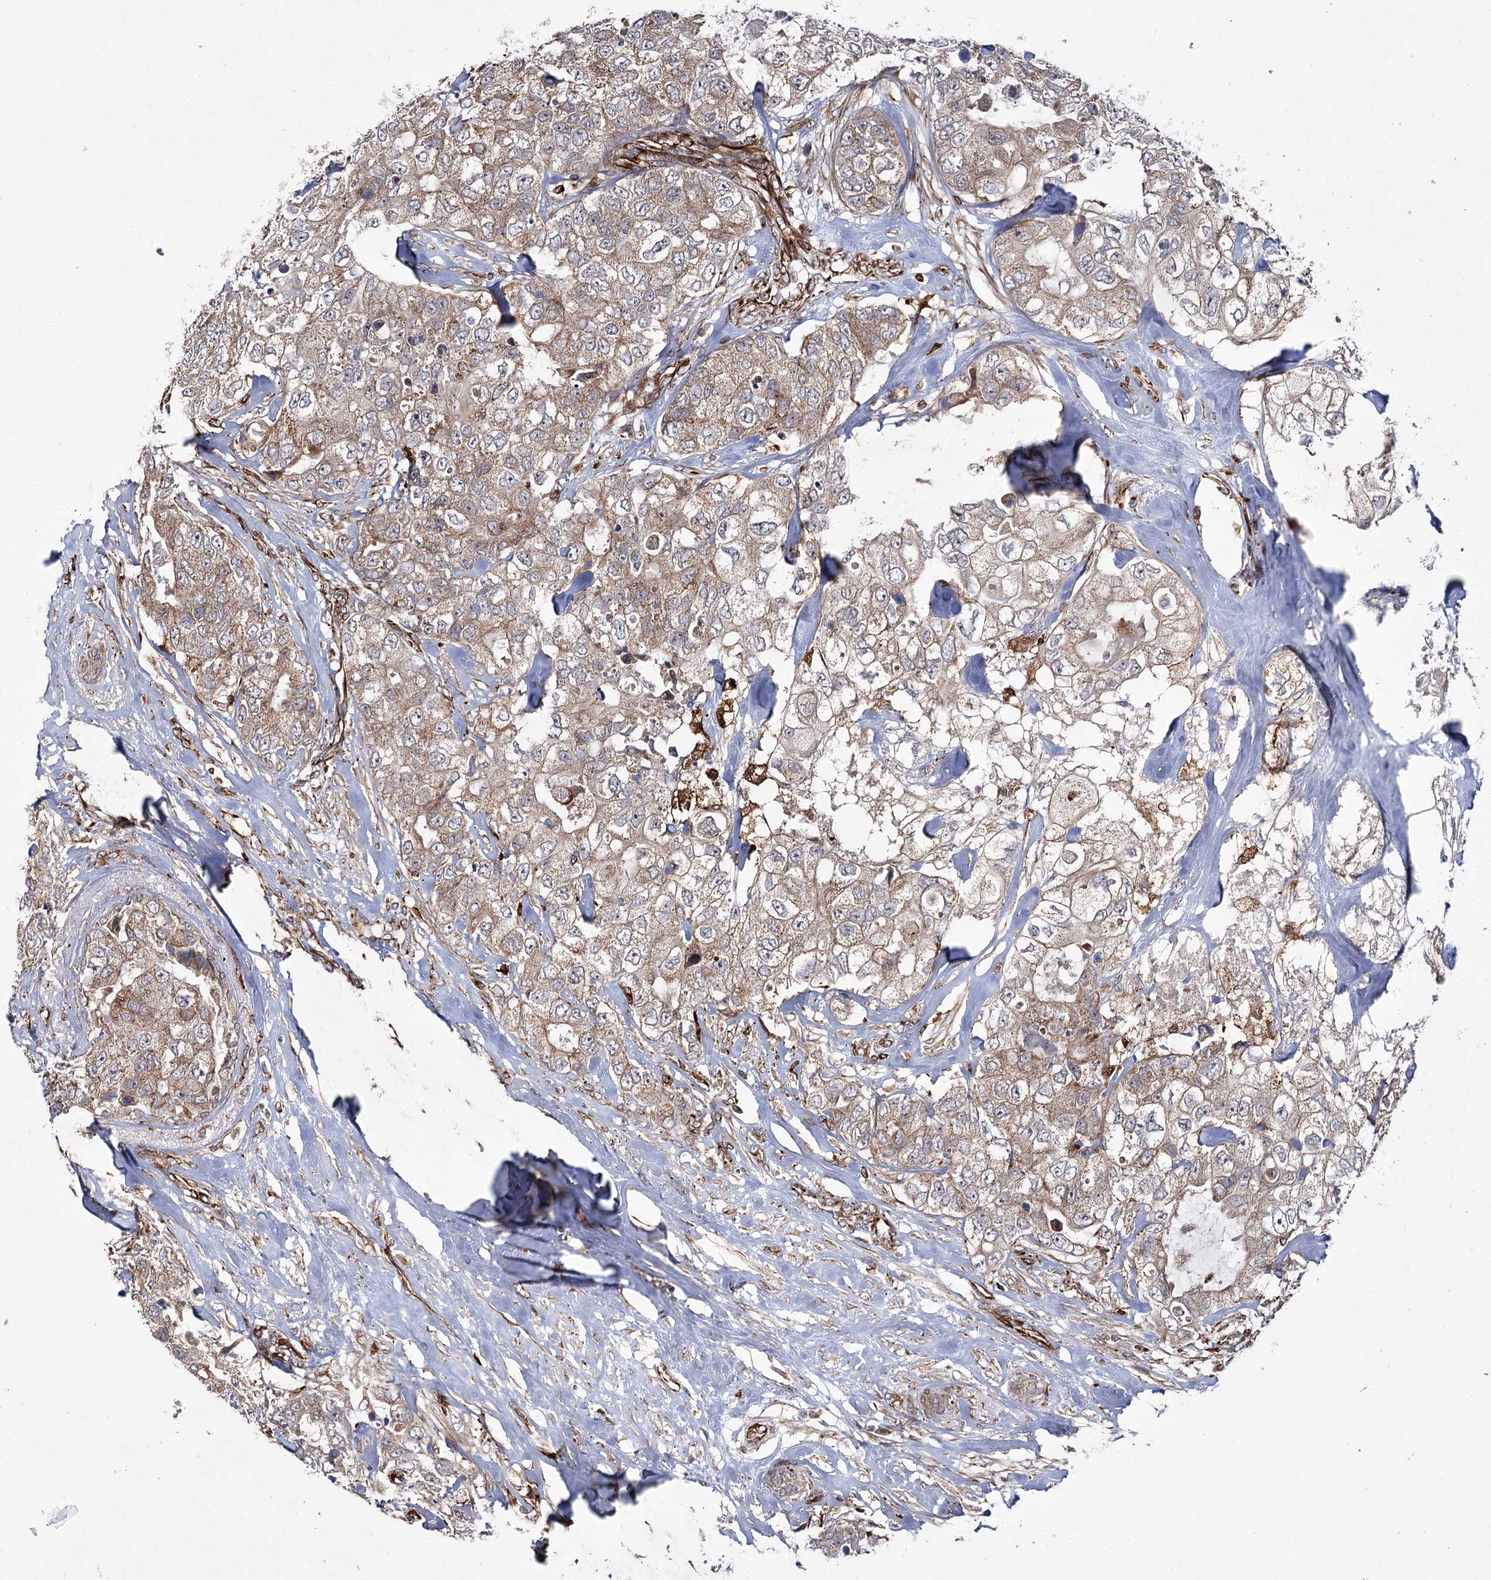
{"staining": {"intensity": "weak", "quantity": ">75%", "location": "cytoplasmic/membranous"}, "tissue": "breast cancer", "cell_type": "Tumor cells", "image_type": "cancer", "snomed": [{"axis": "morphology", "description": "Duct carcinoma"}, {"axis": "topography", "description": "Breast"}], "caption": "Immunohistochemical staining of breast cancer (invasive ductal carcinoma) displays low levels of weak cytoplasmic/membranous protein positivity in approximately >75% of tumor cells.", "gene": "DPEP2", "patient": {"sex": "female", "age": 62}}